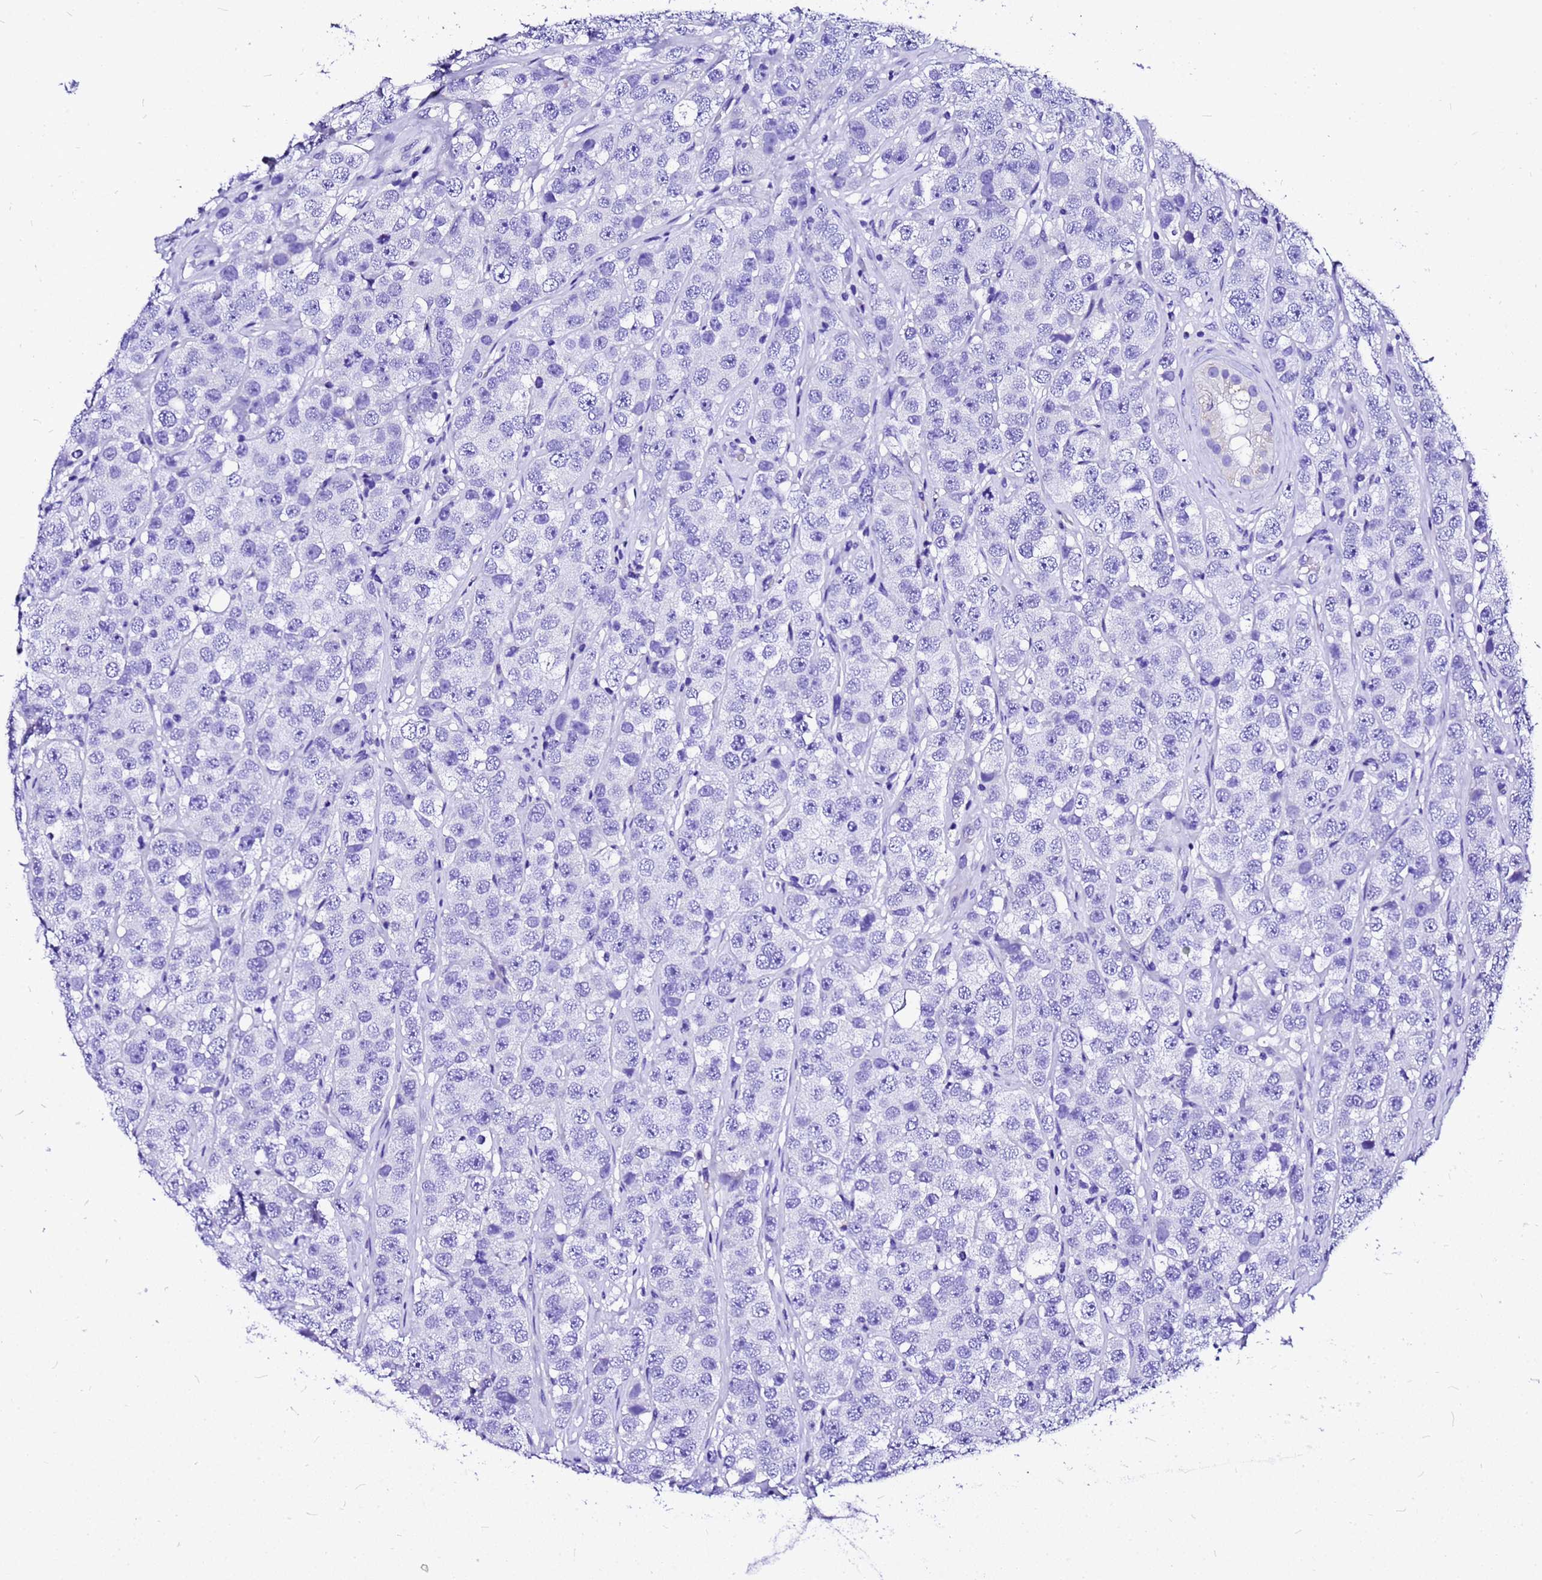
{"staining": {"intensity": "negative", "quantity": "none", "location": "none"}, "tissue": "testis cancer", "cell_type": "Tumor cells", "image_type": "cancer", "snomed": [{"axis": "morphology", "description": "Seminoma, NOS"}, {"axis": "topography", "description": "Testis"}], "caption": "IHC of seminoma (testis) shows no positivity in tumor cells. (DAB immunohistochemistry visualized using brightfield microscopy, high magnification).", "gene": "HERC4", "patient": {"sex": "male", "age": 28}}